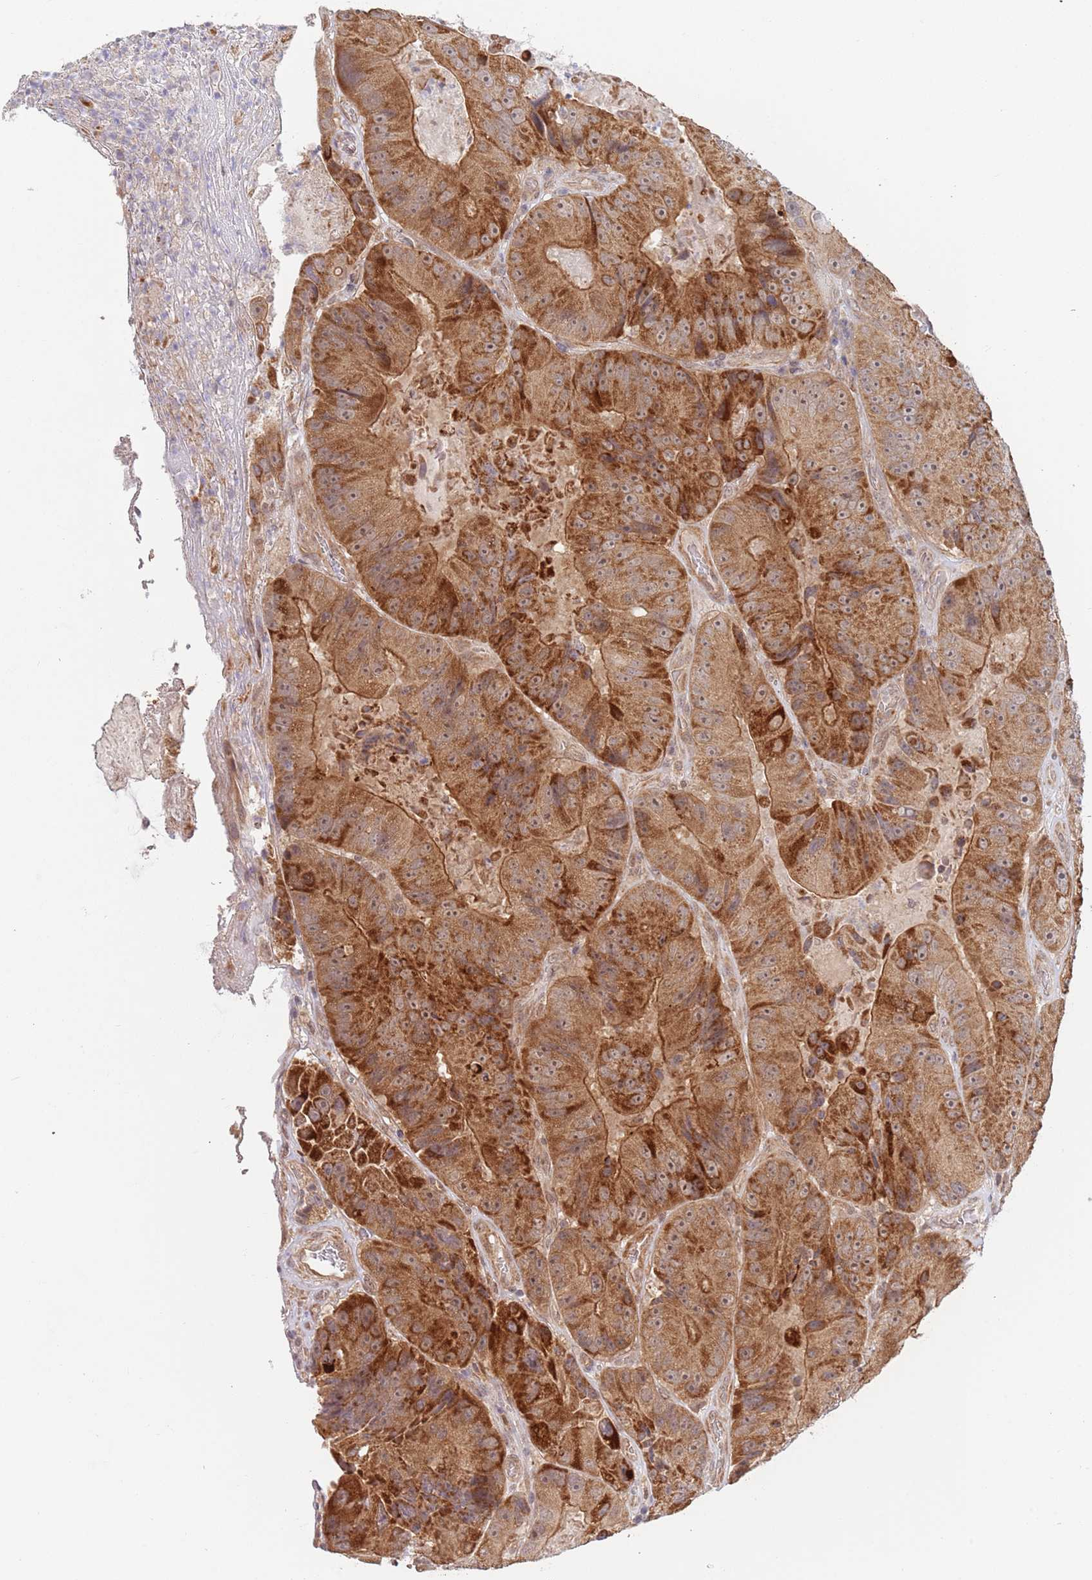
{"staining": {"intensity": "strong", "quantity": ">75%", "location": "cytoplasmic/membranous"}, "tissue": "colorectal cancer", "cell_type": "Tumor cells", "image_type": "cancer", "snomed": [{"axis": "morphology", "description": "Adenocarcinoma, NOS"}, {"axis": "topography", "description": "Colon"}], "caption": "Immunohistochemical staining of colorectal cancer reveals high levels of strong cytoplasmic/membranous protein expression in about >75% of tumor cells.", "gene": "UQCC3", "patient": {"sex": "female", "age": 86}}